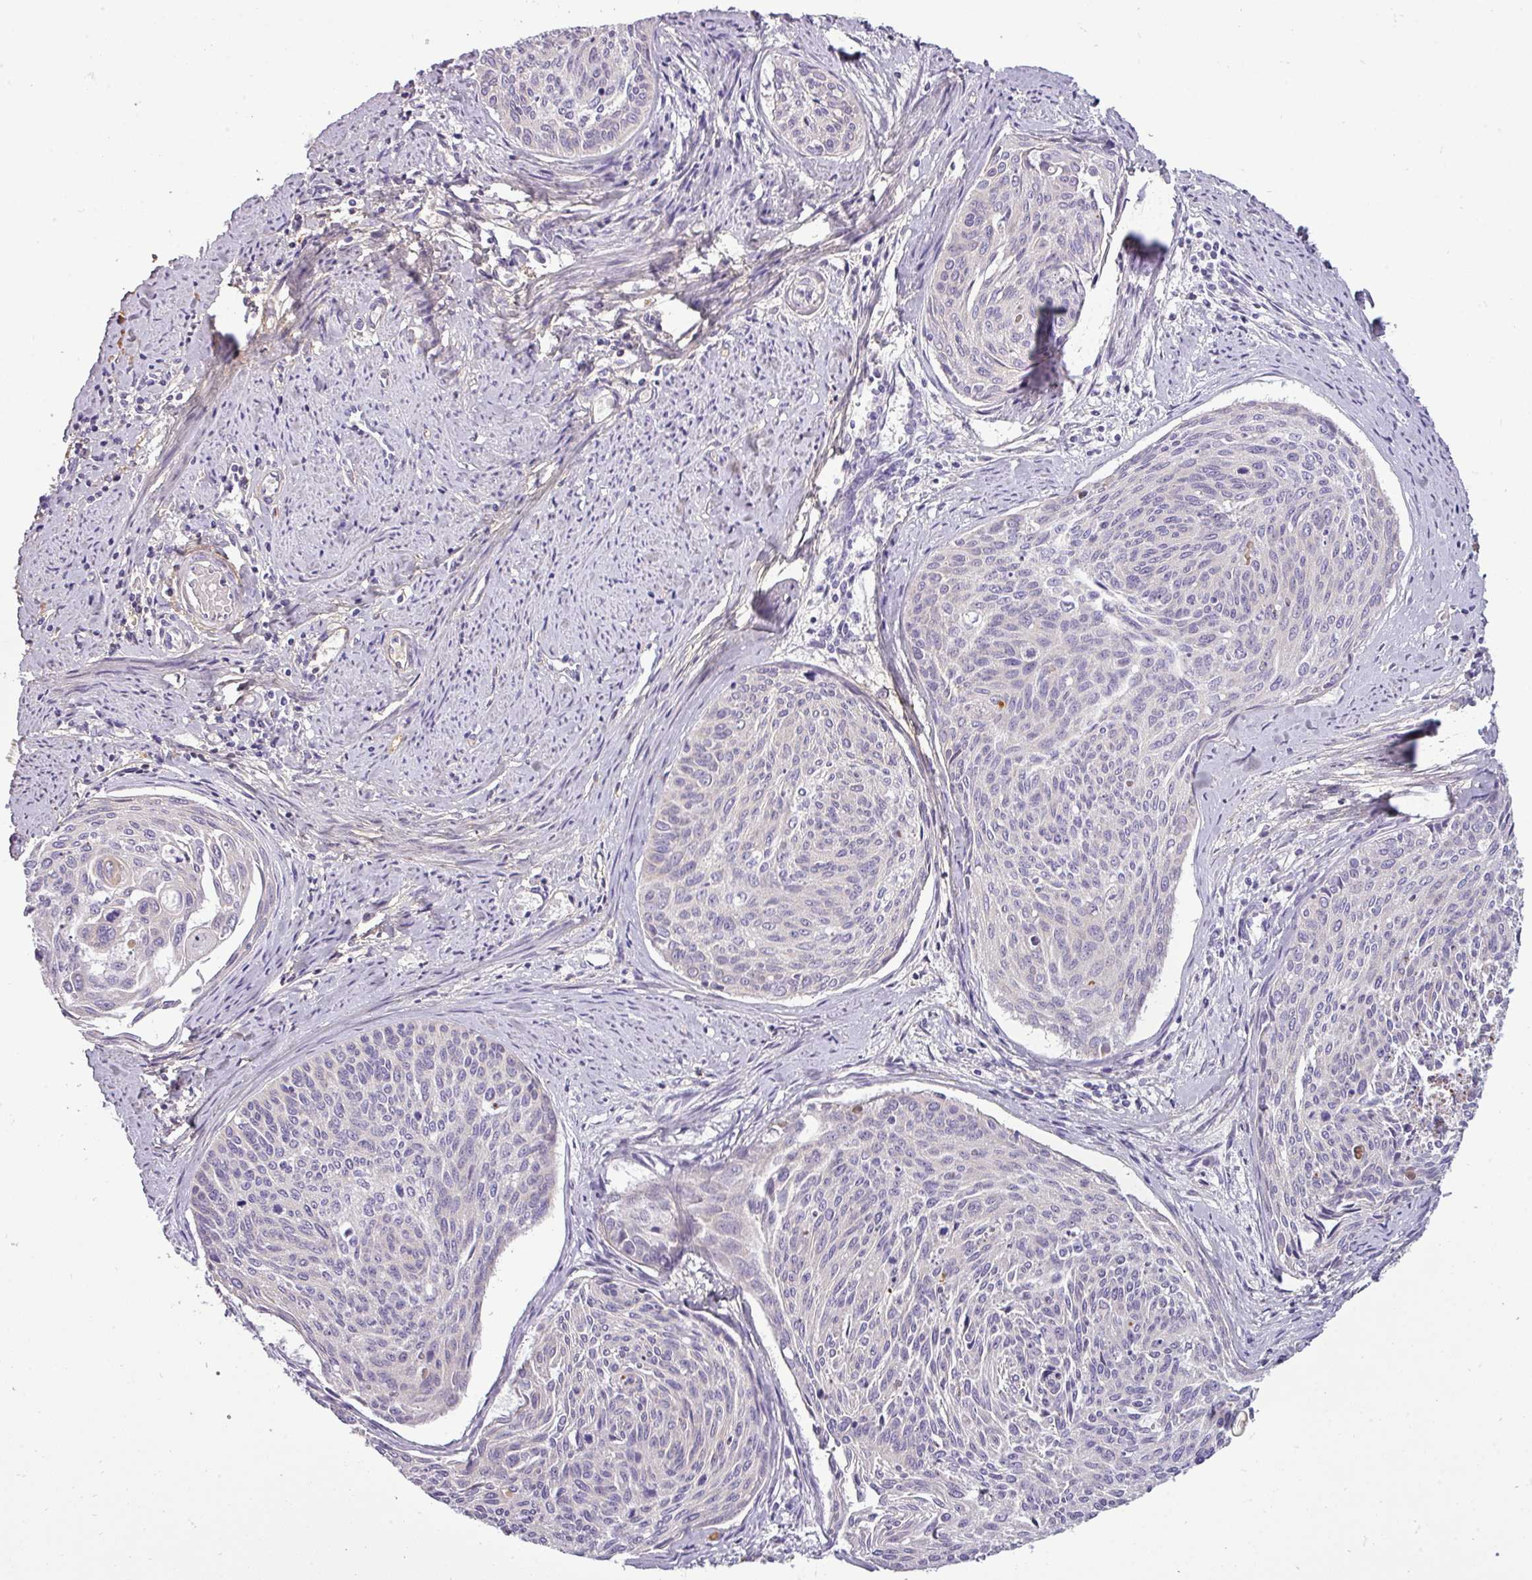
{"staining": {"intensity": "negative", "quantity": "none", "location": "none"}, "tissue": "cervical cancer", "cell_type": "Tumor cells", "image_type": "cancer", "snomed": [{"axis": "morphology", "description": "Squamous cell carcinoma, NOS"}, {"axis": "topography", "description": "Cervix"}], "caption": "The photomicrograph shows no staining of tumor cells in cervical cancer (squamous cell carcinoma).", "gene": "DNAAF9", "patient": {"sex": "female", "age": 55}}